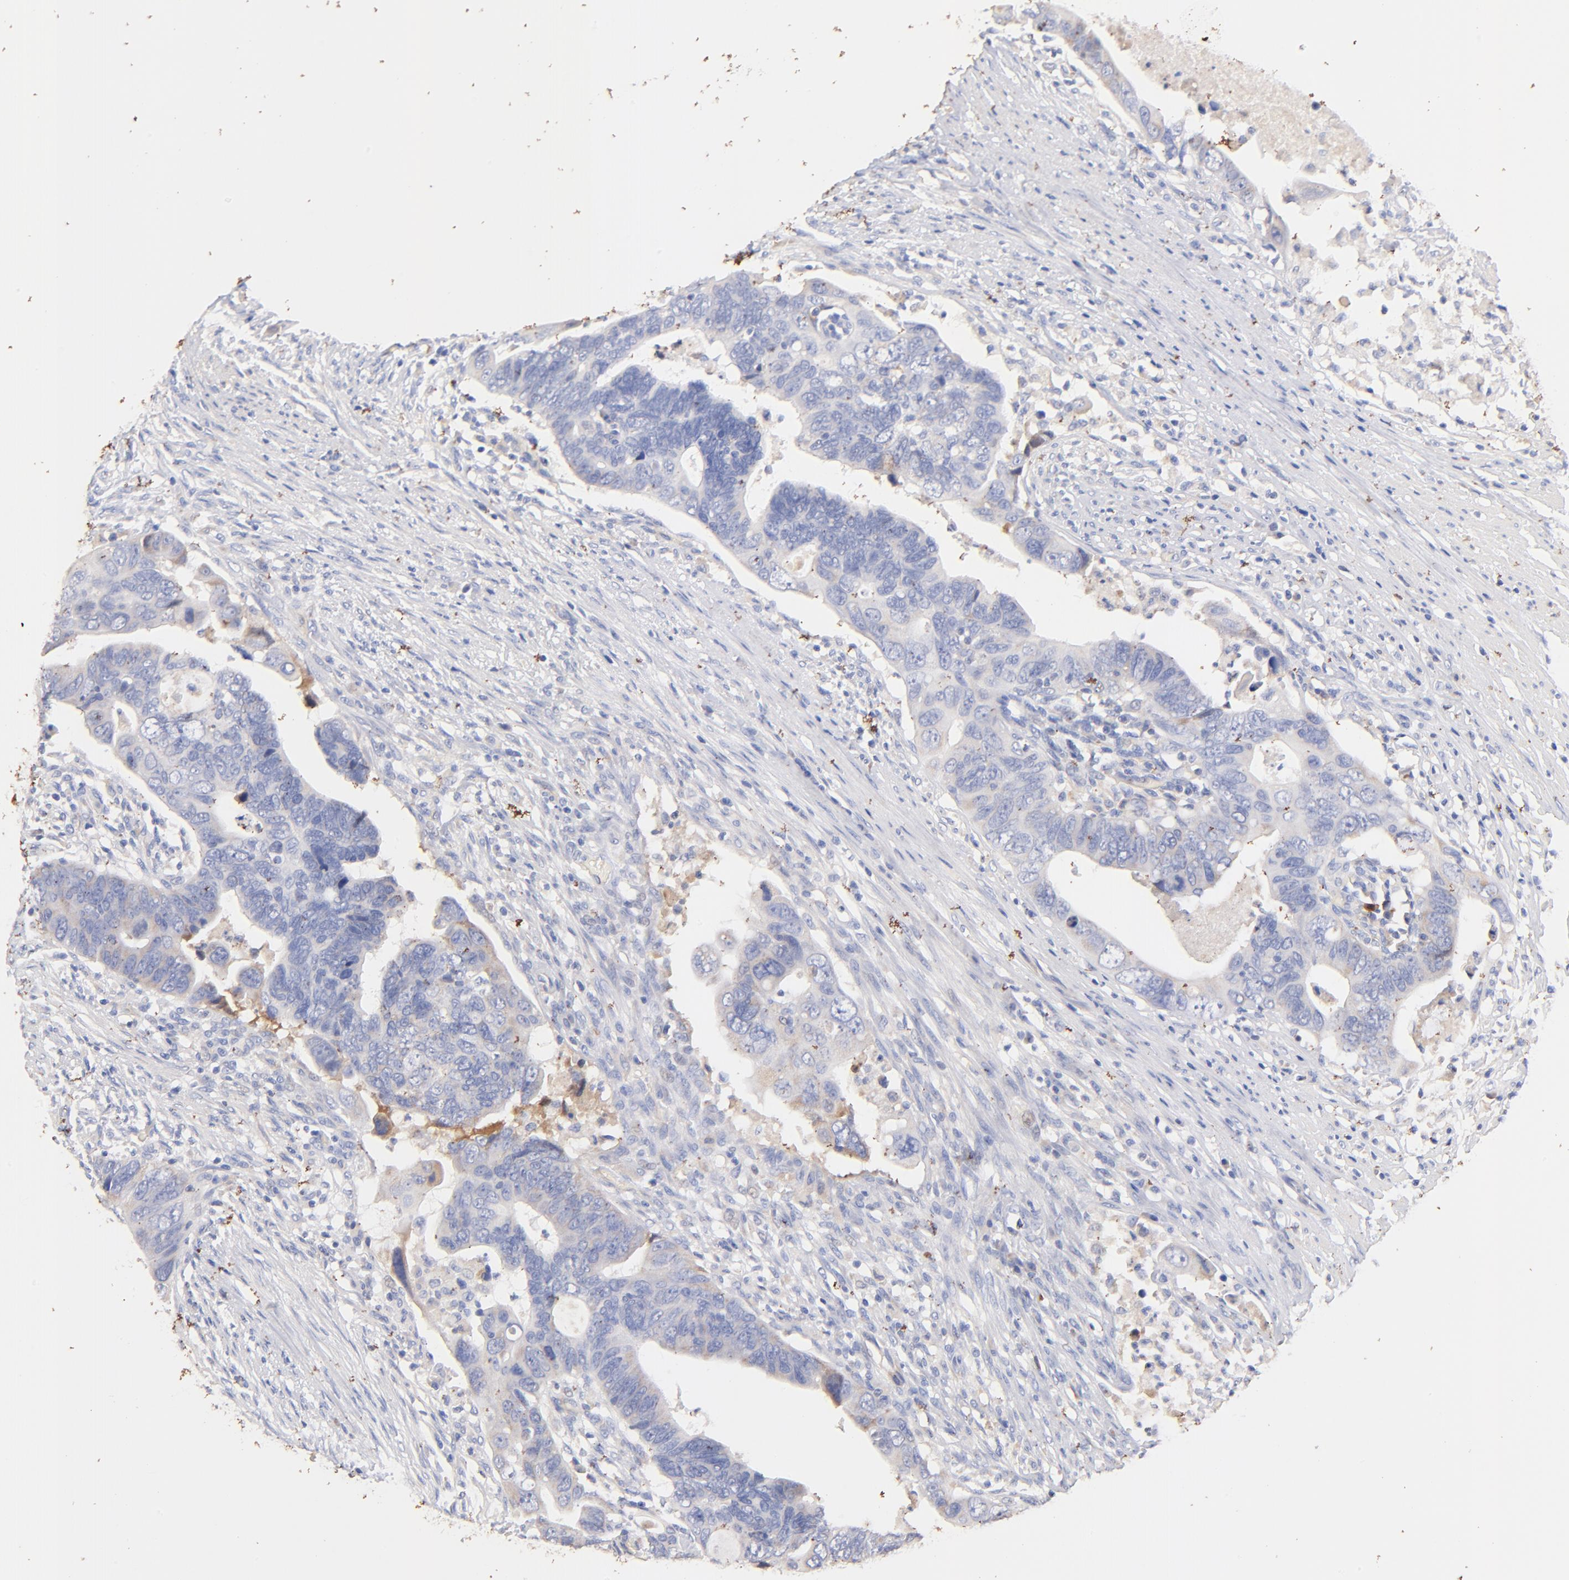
{"staining": {"intensity": "weak", "quantity": "<25%", "location": "cytoplasmic/membranous"}, "tissue": "colorectal cancer", "cell_type": "Tumor cells", "image_type": "cancer", "snomed": [{"axis": "morphology", "description": "Adenocarcinoma, NOS"}, {"axis": "topography", "description": "Rectum"}], "caption": "Tumor cells are negative for brown protein staining in colorectal adenocarcinoma.", "gene": "IGLV7-43", "patient": {"sex": "male", "age": 53}}